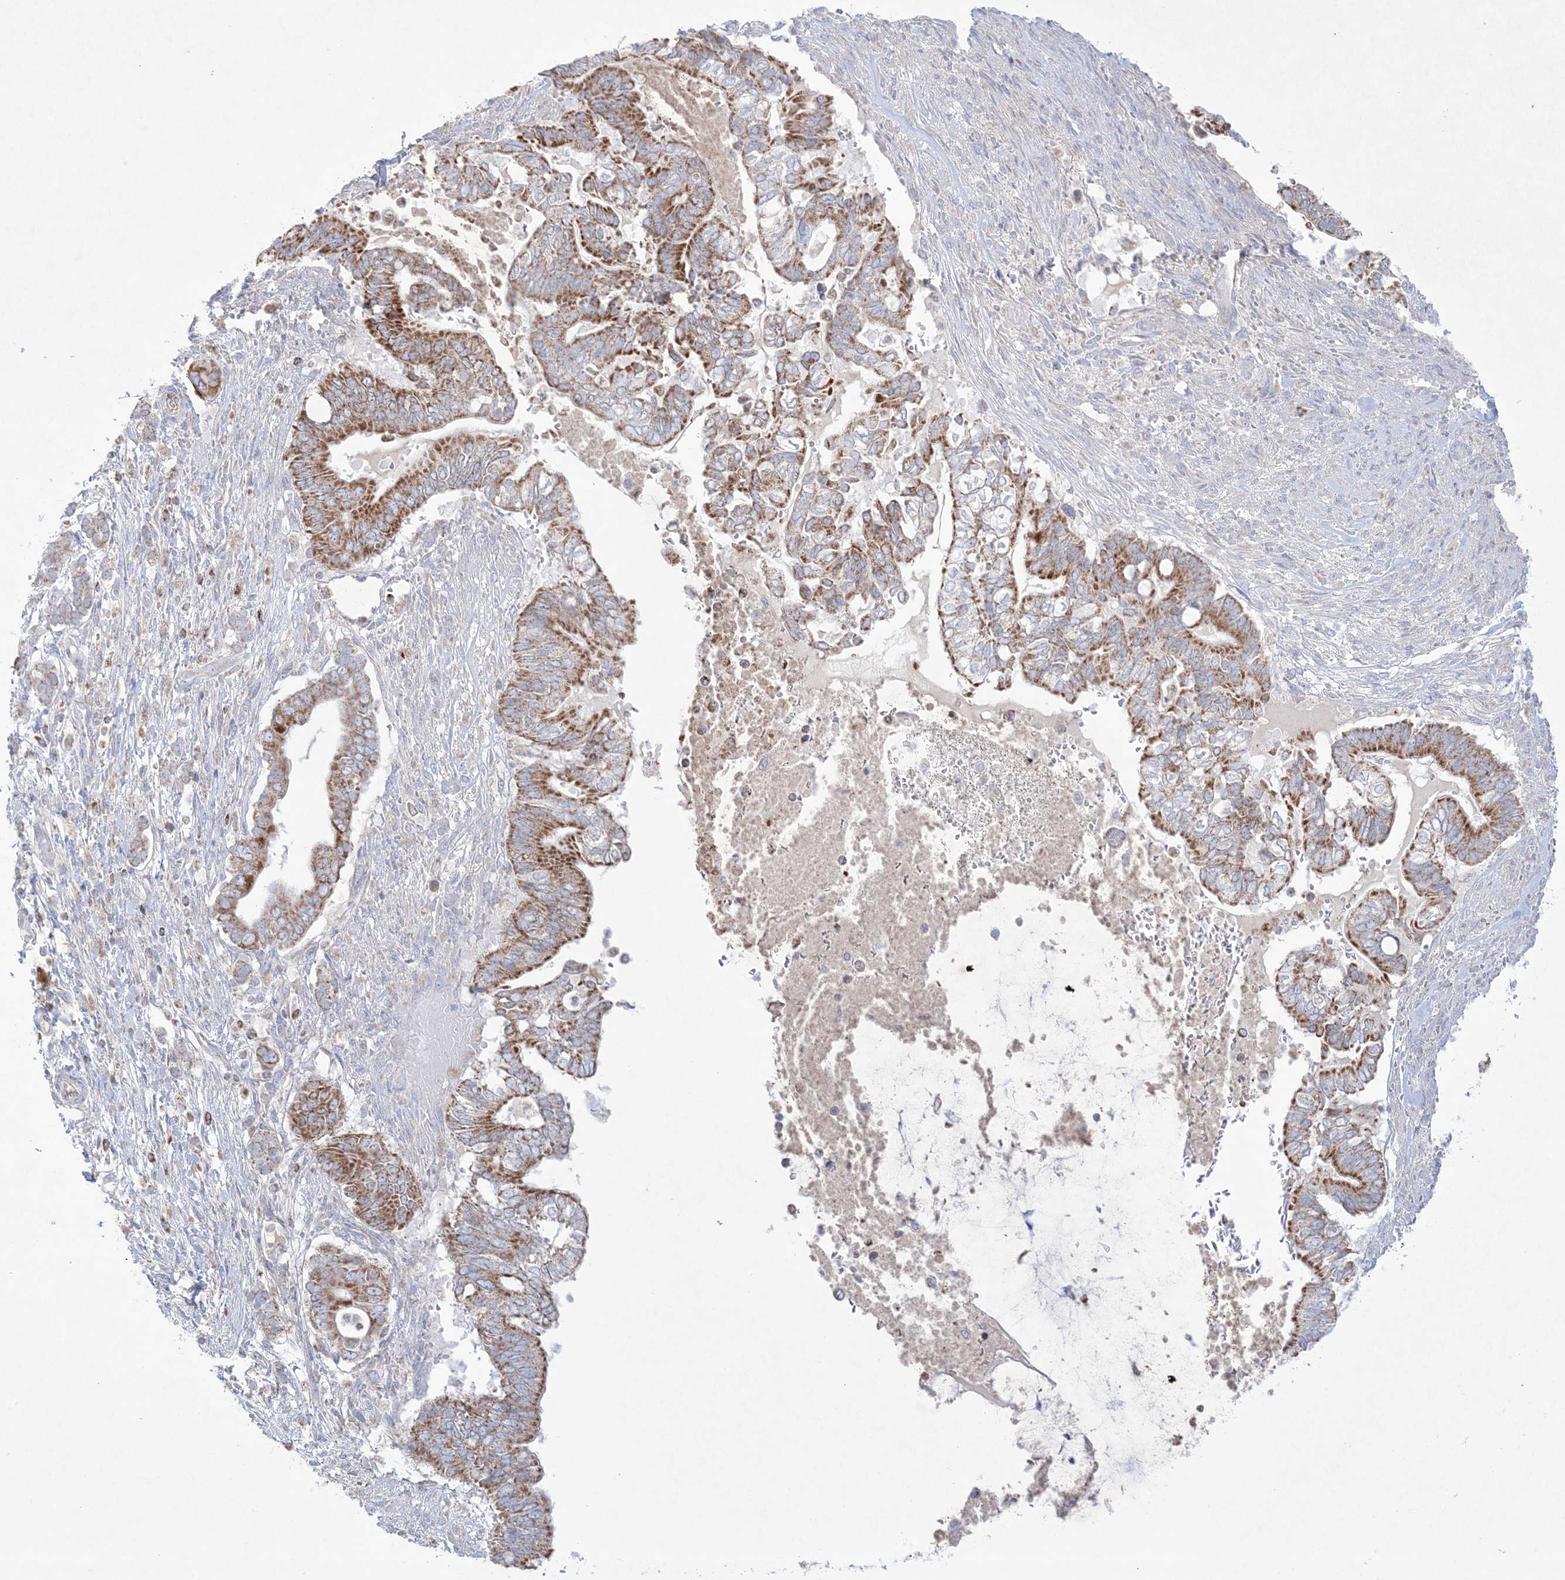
{"staining": {"intensity": "strong", "quantity": ">75%", "location": "cytoplasmic/membranous"}, "tissue": "pancreatic cancer", "cell_type": "Tumor cells", "image_type": "cancer", "snomed": [{"axis": "morphology", "description": "Adenocarcinoma, NOS"}, {"axis": "topography", "description": "Pancreas"}], "caption": "Adenocarcinoma (pancreatic) stained with a brown dye shows strong cytoplasmic/membranous positive positivity in approximately >75% of tumor cells.", "gene": "KCTD6", "patient": {"sex": "male", "age": 68}}